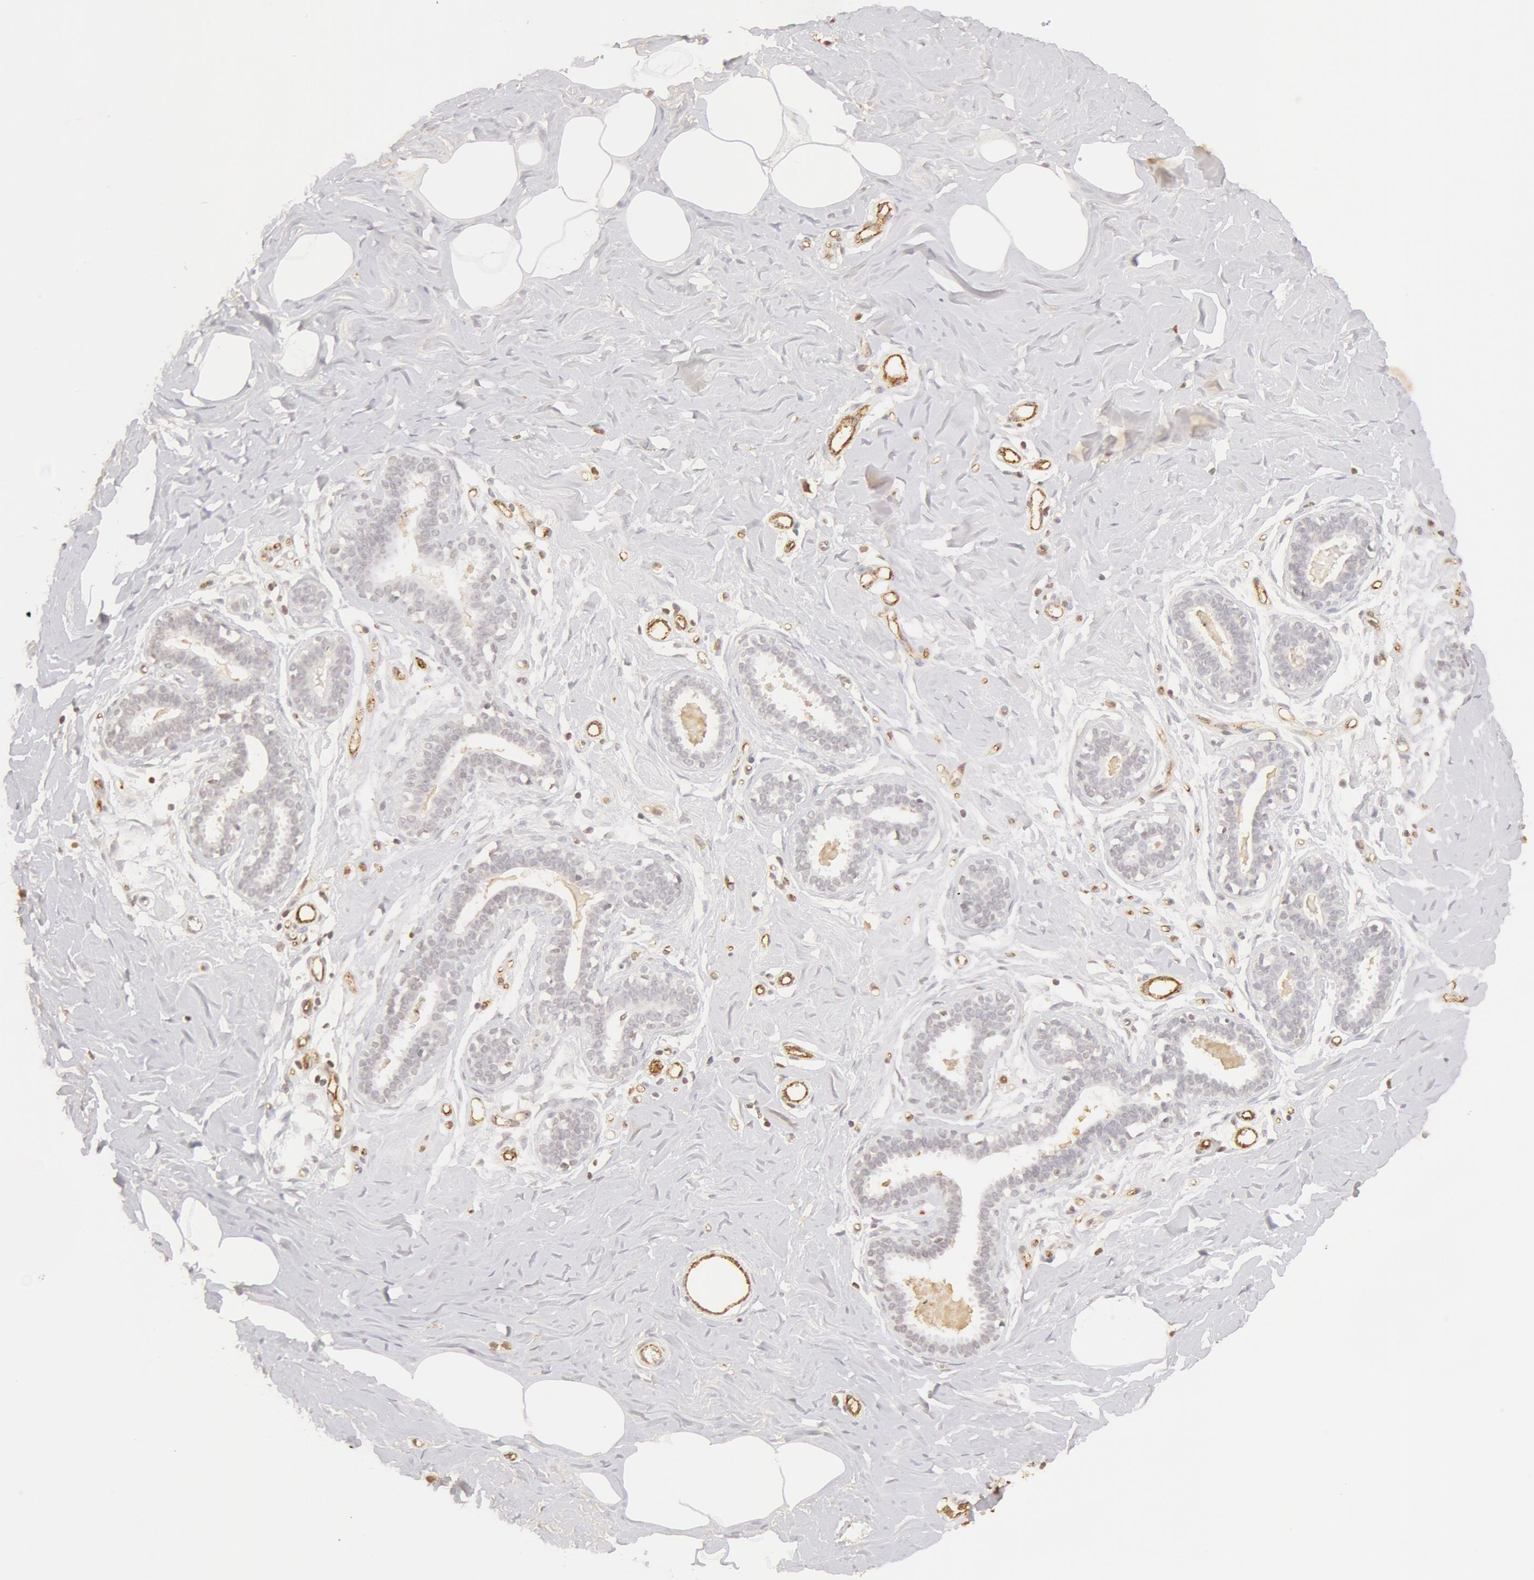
{"staining": {"intensity": "negative", "quantity": "none", "location": "none"}, "tissue": "breast", "cell_type": "Adipocytes", "image_type": "normal", "snomed": [{"axis": "morphology", "description": "Normal tissue, NOS"}, {"axis": "topography", "description": "Breast"}], "caption": "A high-resolution photomicrograph shows immunohistochemistry (IHC) staining of normal breast, which displays no significant positivity in adipocytes. (DAB immunohistochemistry, high magnification).", "gene": "VWF", "patient": {"sex": "female", "age": 45}}